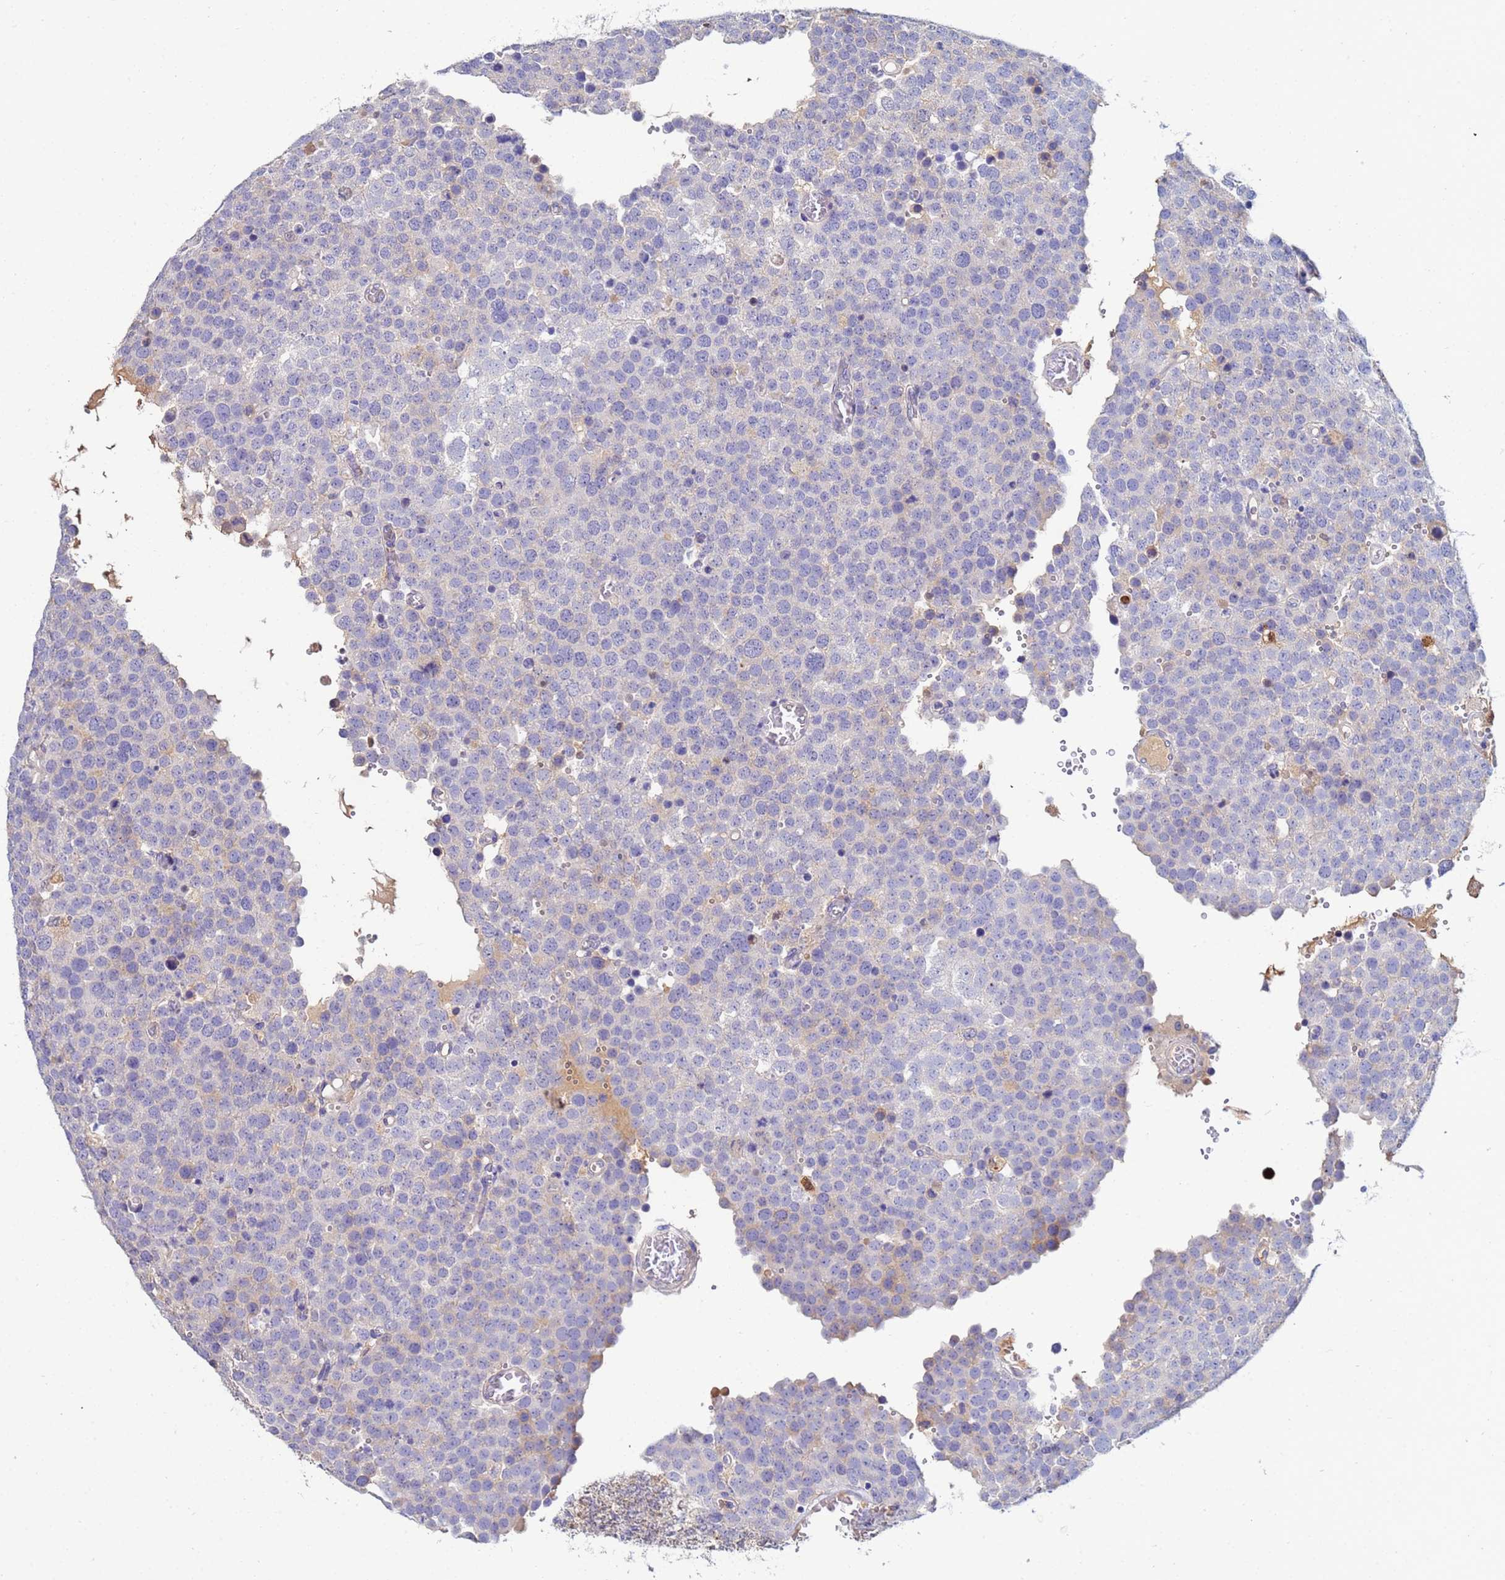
{"staining": {"intensity": "negative", "quantity": "none", "location": "none"}, "tissue": "testis cancer", "cell_type": "Tumor cells", "image_type": "cancer", "snomed": [{"axis": "morphology", "description": "Normal tissue, NOS"}, {"axis": "morphology", "description": "Seminoma, NOS"}, {"axis": "topography", "description": "Testis"}], "caption": "Protein analysis of testis seminoma displays no significant expression in tumor cells. (Brightfield microscopy of DAB IHC at high magnification).", "gene": "TUBAL3", "patient": {"sex": "male", "age": 71}}